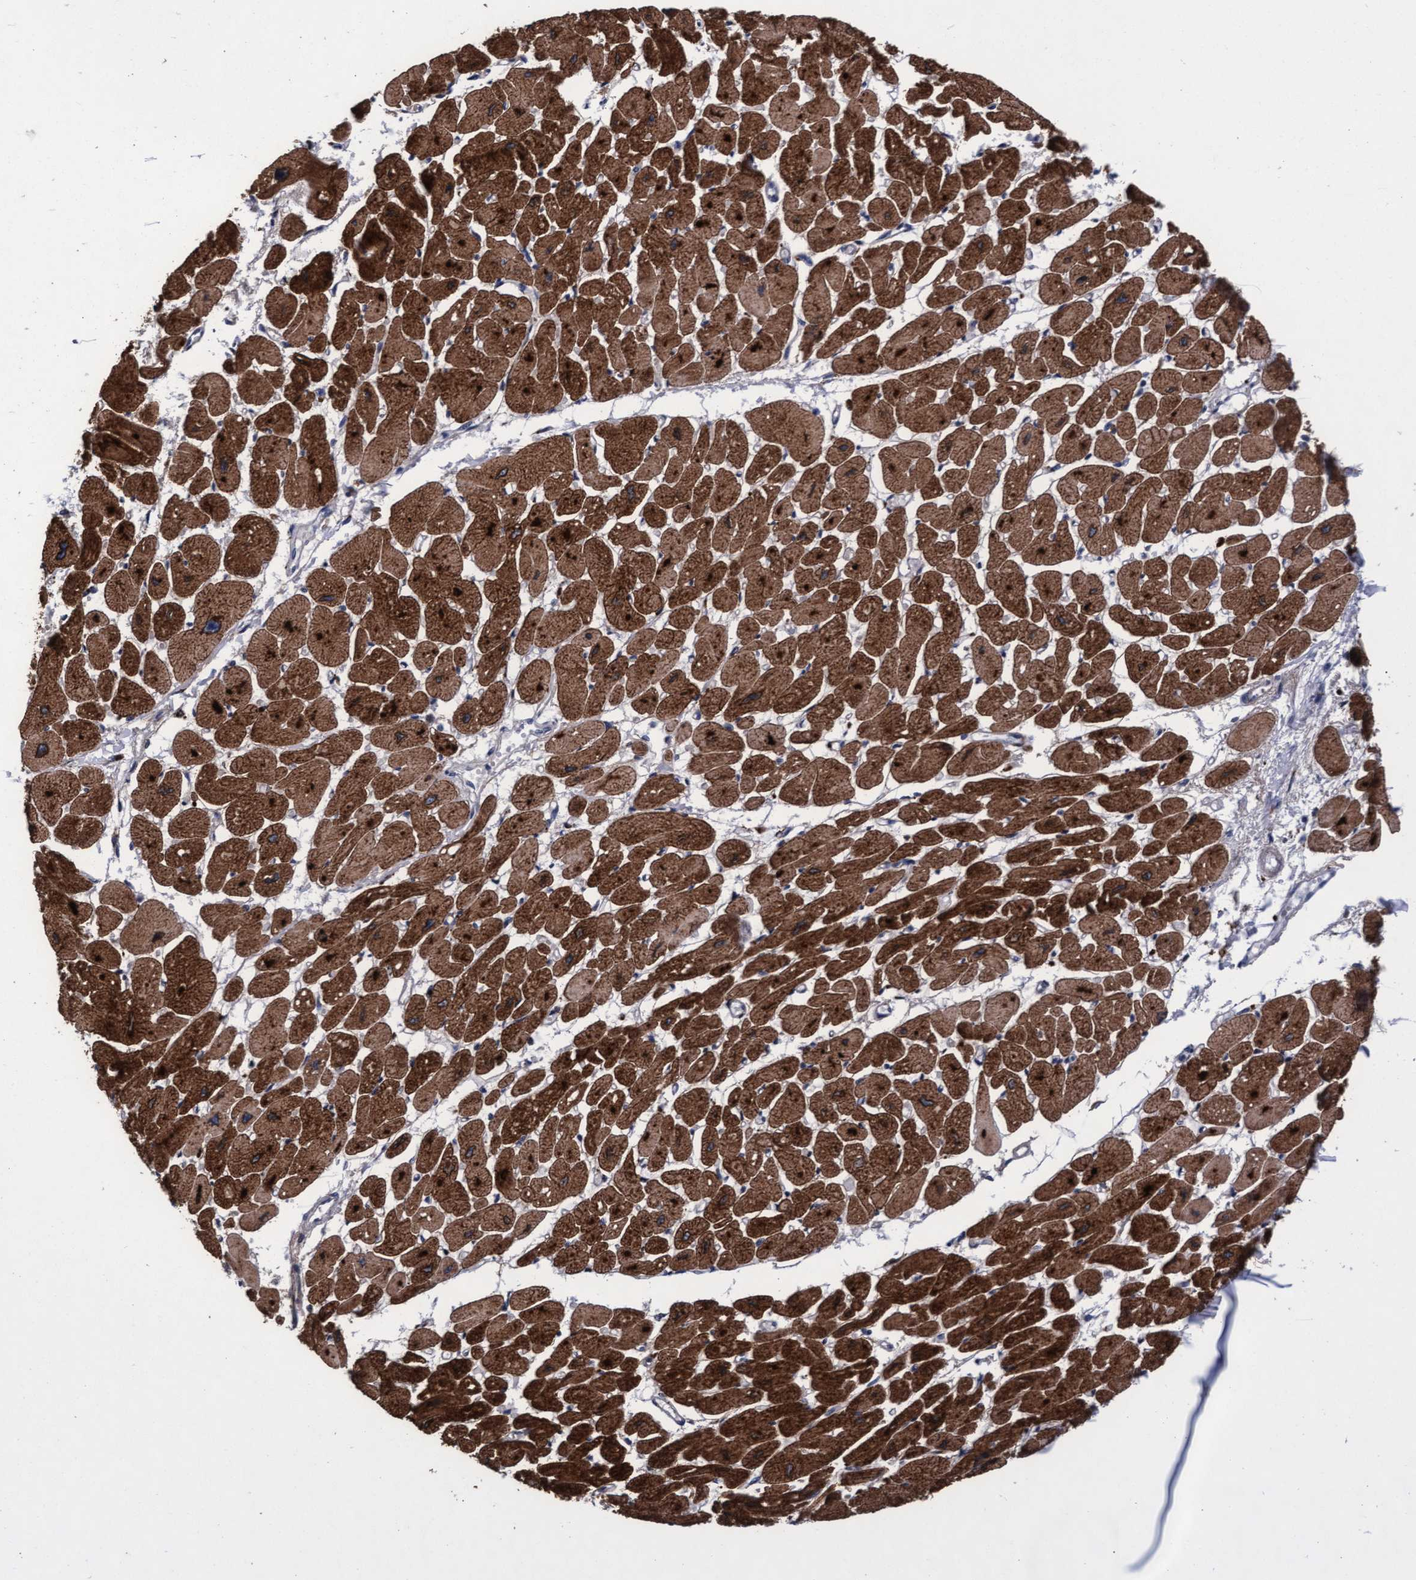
{"staining": {"intensity": "strong", "quantity": ">75%", "location": "cytoplasmic/membranous"}, "tissue": "heart muscle", "cell_type": "Cardiomyocytes", "image_type": "normal", "snomed": [{"axis": "morphology", "description": "Normal tissue, NOS"}, {"axis": "topography", "description": "Heart"}], "caption": "A high-resolution image shows immunohistochemistry (IHC) staining of normal heart muscle, which reveals strong cytoplasmic/membranous staining in about >75% of cardiomyocytes.", "gene": "CPQ", "patient": {"sex": "female", "age": 54}}